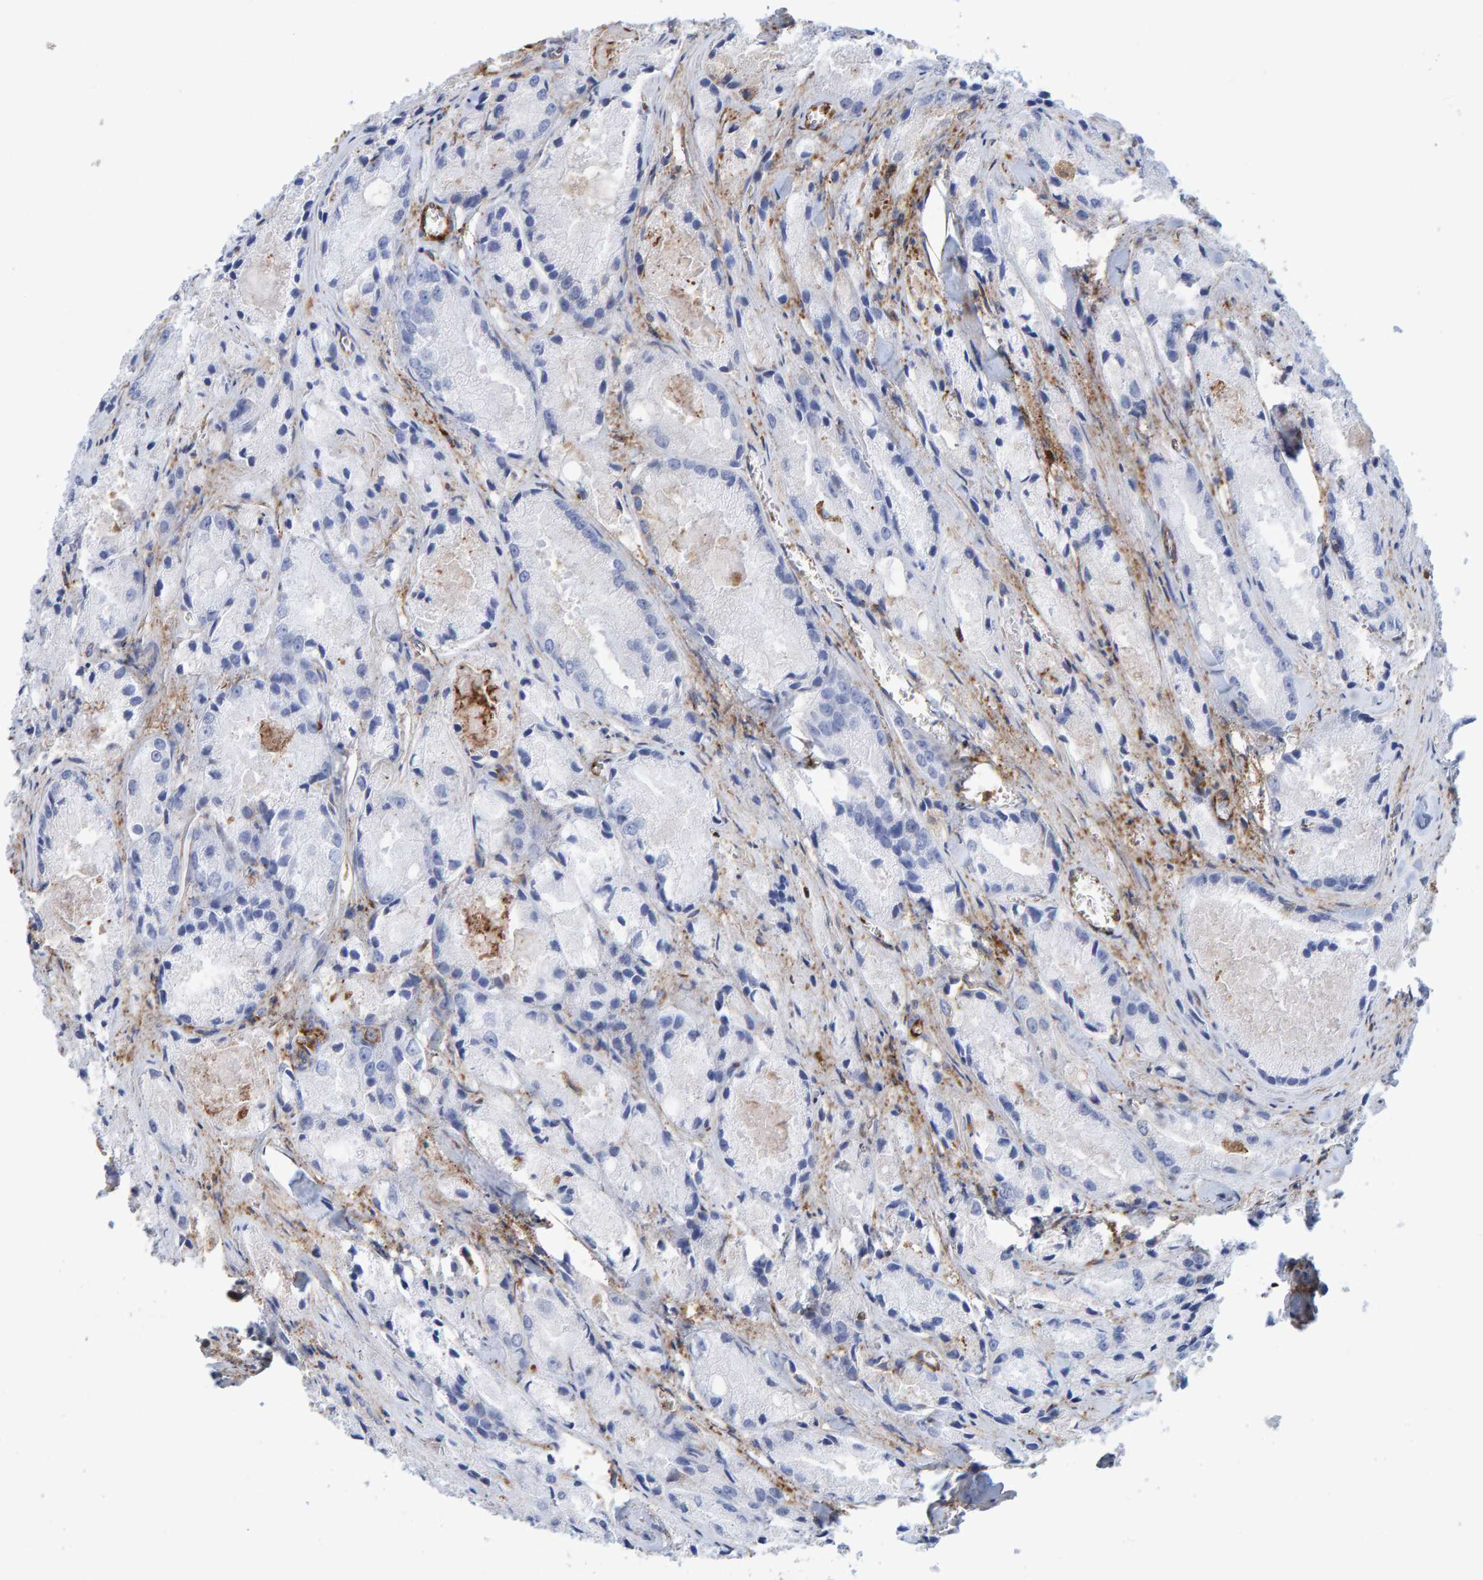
{"staining": {"intensity": "negative", "quantity": "none", "location": "none"}, "tissue": "prostate cancer", "cell_type": "Tumor cells", "image_type": "cancer", "snomed": [{"axis": "morphology", "description": "Adenocarcinoma, Low grade"}, {"axis": "topography", "description": "Prostate"}], "caption": "This is an immunohistochemistry image of prostate cancer (adenocarcinoma (low-grade)). There is no expression in tumor cells.", "gene": "MVP", "patient": {"sex": "male", "age": 64}}